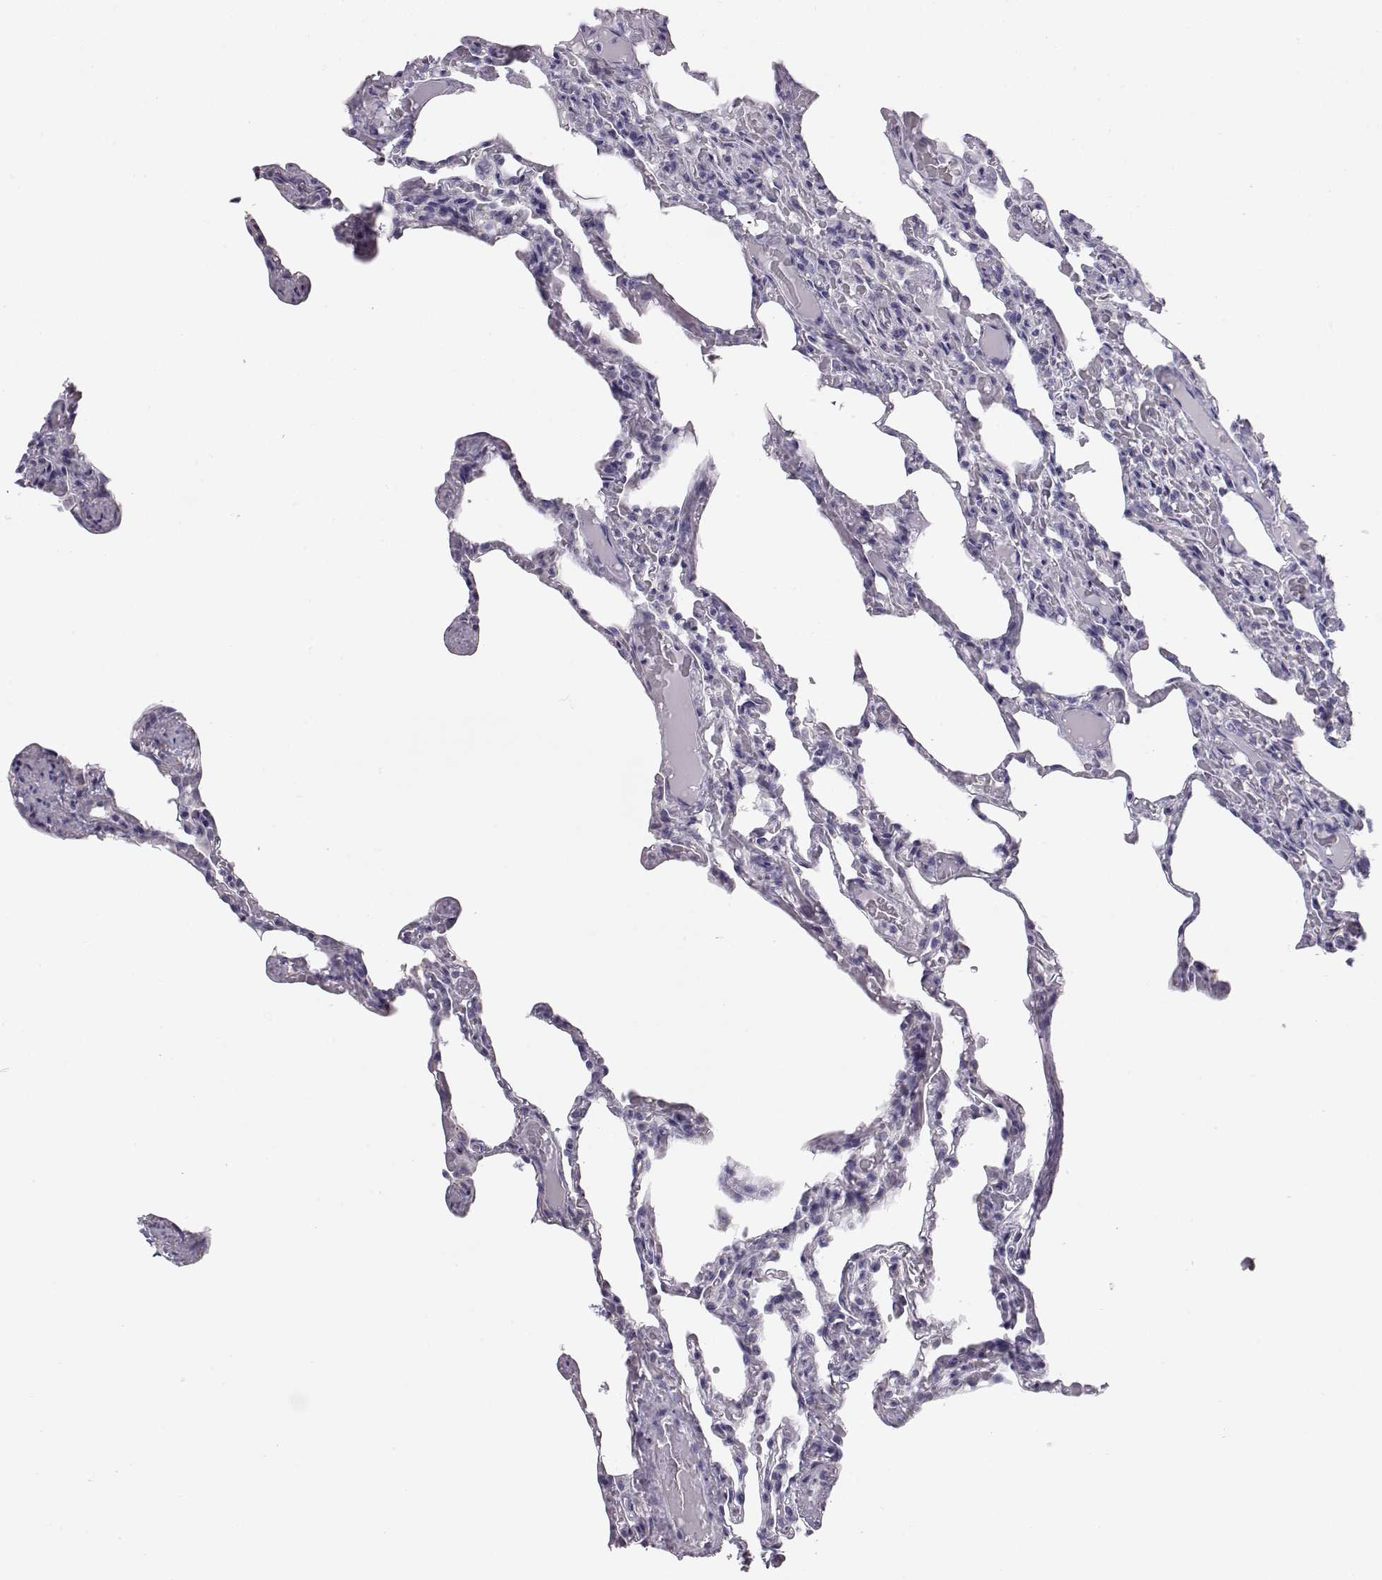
{"staining": {"intensity": "negative", "quantity": "none", "location": "none"}, "tissue": "lung", "cell_type": "Alveolar cells", "image_type": "normal", "snomed": [{"axis": "morphology", "description": "Normal tissue, NOS"}, {"axis": "topography", "description": "Lung"}], "caption": "Photomicrograph shows no protein positivity in alveolar cells of benign lung.", "gene": "KCNMB4", "patient": {"sex": "female", "age": 43}}